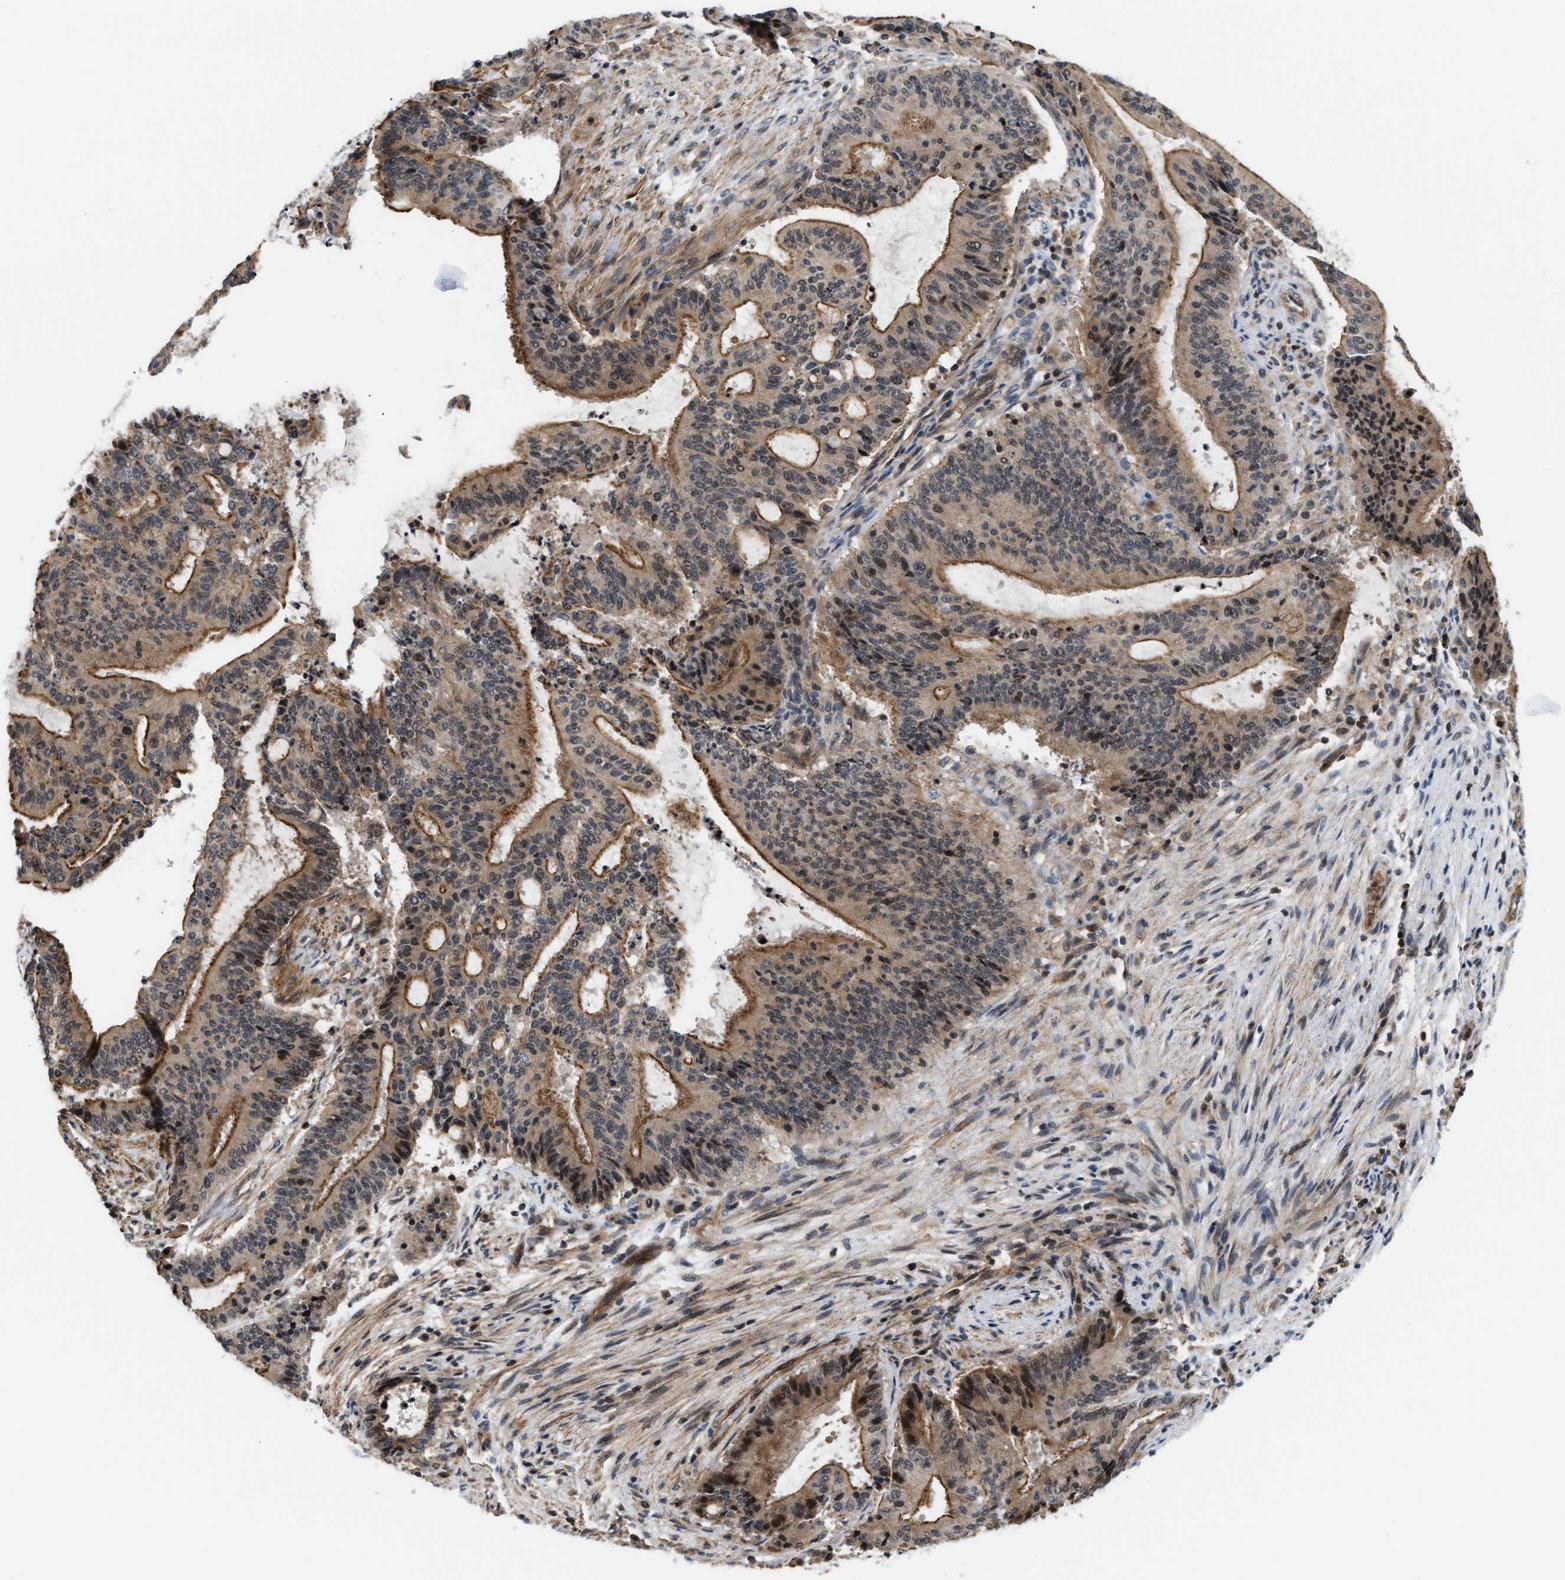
{"staining": {"intensity": "moderate", "quantity": ">75%", "location": "cytoplasmic/membranous,nuclear"}, "tissue": "liver cancer", "cell_type": "Tumor cells", "image_type": "cancer", "snomed": [{"axis": "morphology", "description": "Cholangiocarcinoma"}, {"axis": "topography", "description": "Liver"}], "caption": "IHC image of neoplastic tissue: human liver cancer (cholangiocarcinoma) stained using immunohistochemistry displays medium levels of moderate protein expression localized specifically in the cytoplasmic/membranous and nuclear of tumor cells, appearing as a cytoplasmic/membranous and nuclear brown color.", "gene": "STAU2", "patient": {"sex": "female", "age": 73}}